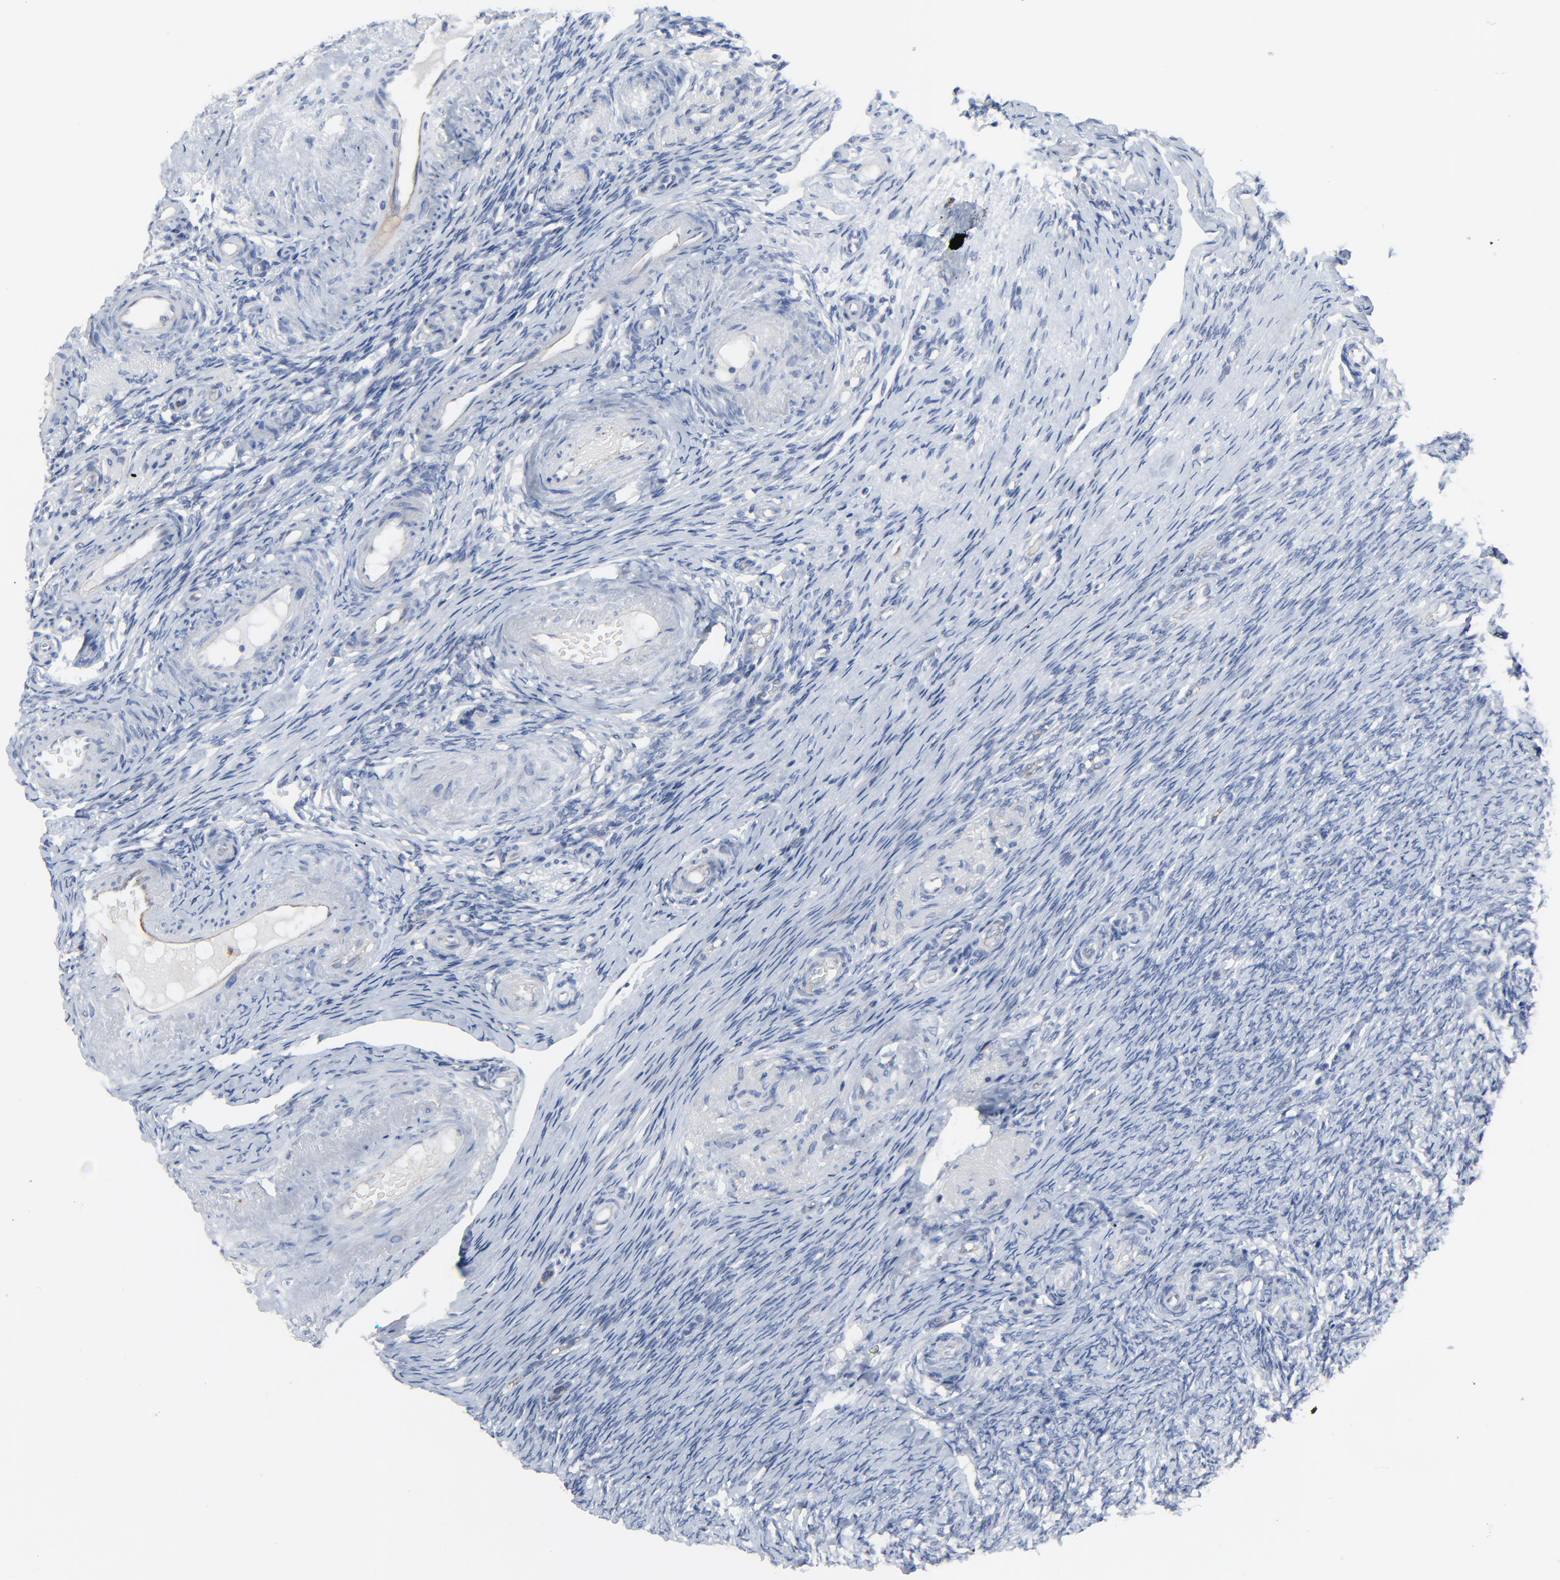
{"staining": {"intensity": "negative", "quantity": "none", "location": "none"}, "tissue": "ovary", "cell_type": "Follicle cells", "image_type": "normal", "snomed": [{"axis": "morphology", "description": "Normal tissue, NOS"}, {"axis": "topography", "description": "Ovary"}], "caption": "This micrograph is of normal ovary stained with IHC to label a protein in brown with the nuclei are counter-stained blue. There is no staining in follicle cells.", "gene": "BIRC3", "patient": {"sex": "female", "age": 60}}